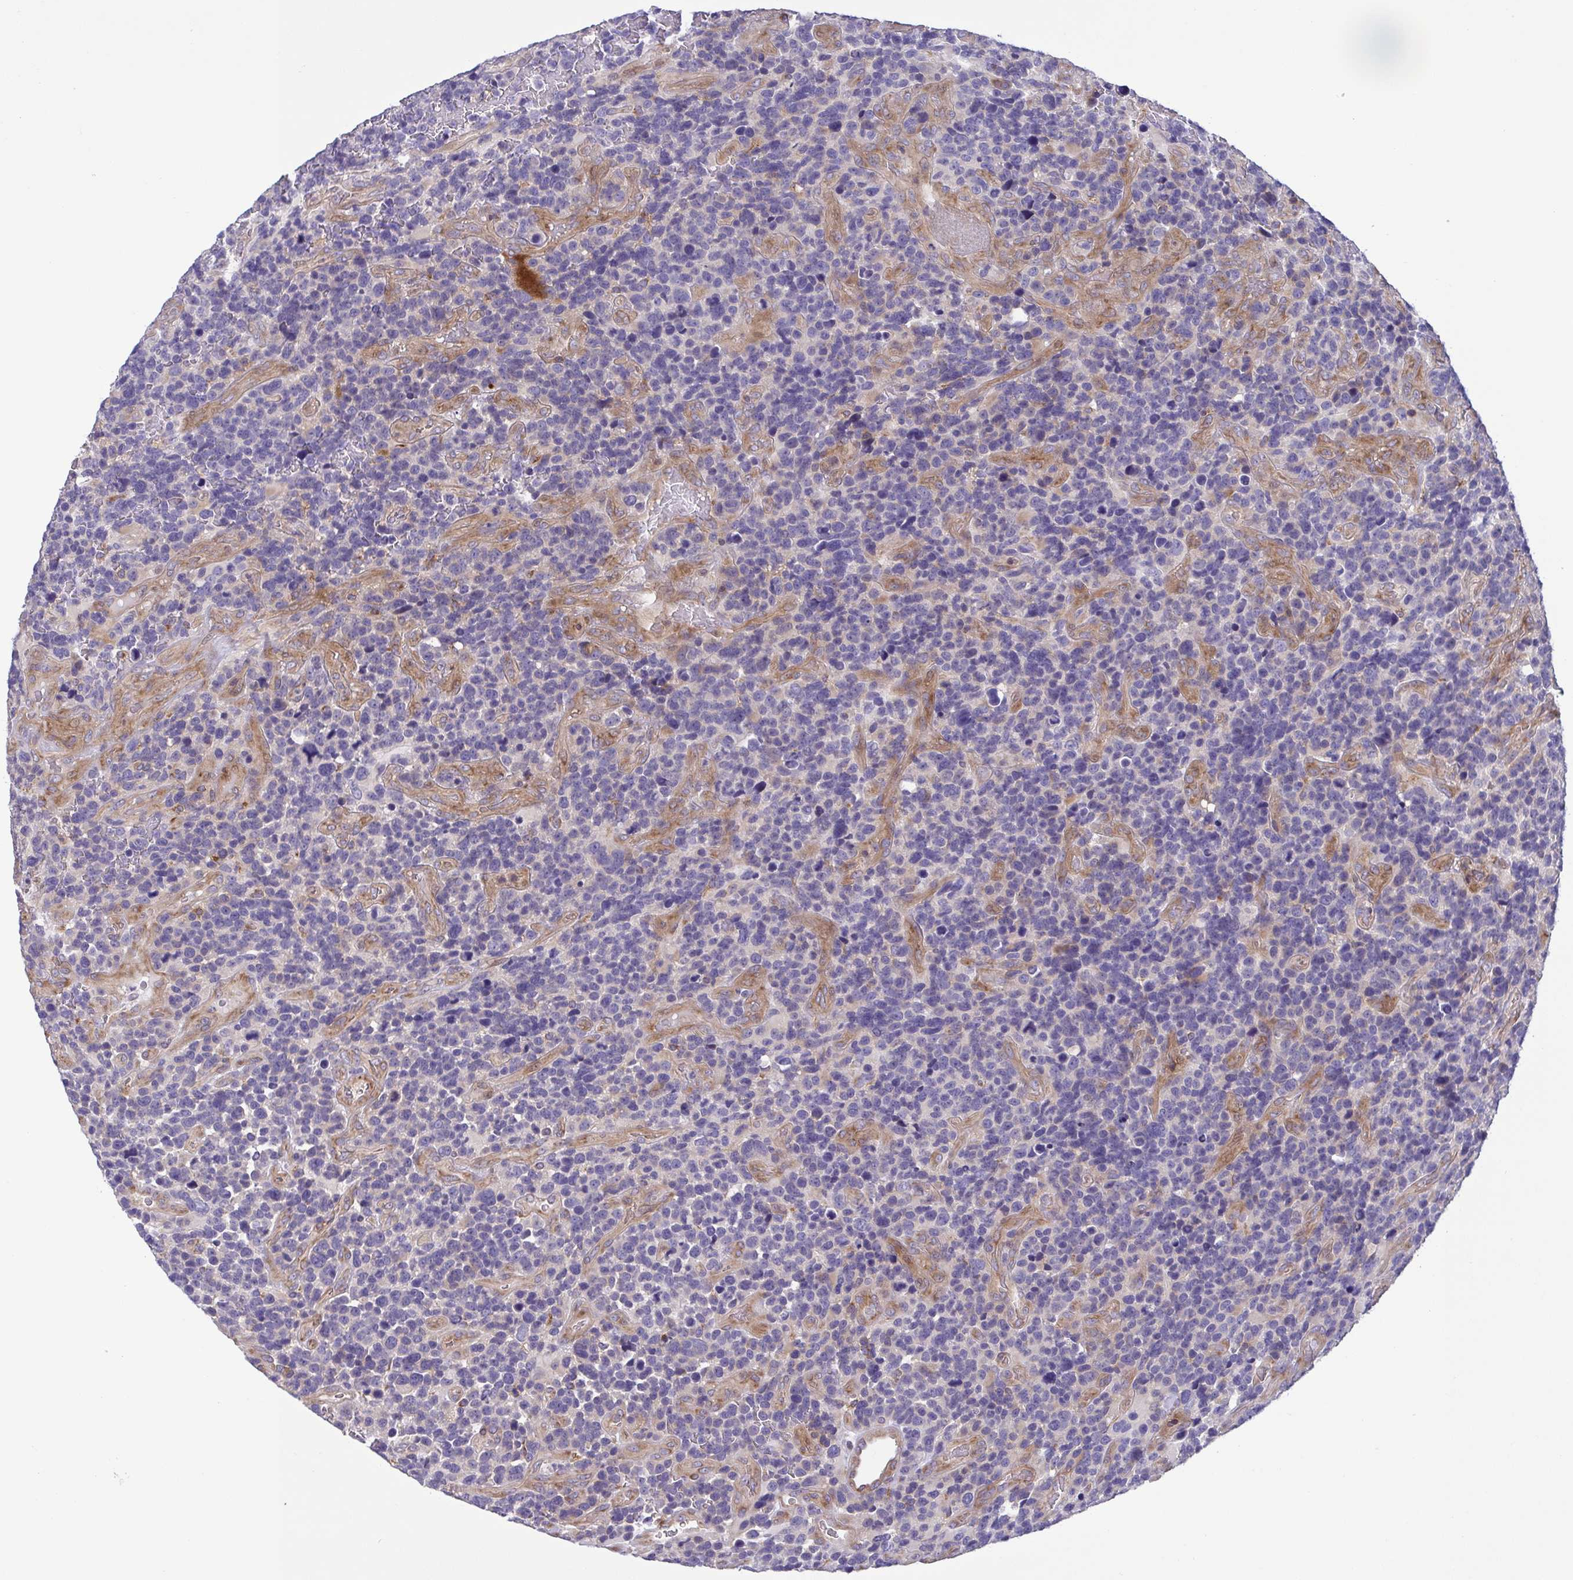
{"staining": {"intensity": "negative", "quantity": "none", "location": "none"}, "tissue": "glioma", "cell_type": "Tumor cells", "image_type": "cancer", "snomed": [{"axis": "morphology", "description": "Glioma, malignant, High grade"}, {"axis": "topography", "description": "Brain"}], "caption": "The image shows no significant positivity in tumor cells of malignant glioma (high-grade).", "gene": "LMF2", "patient": {"sex": "male", "age": 33}}